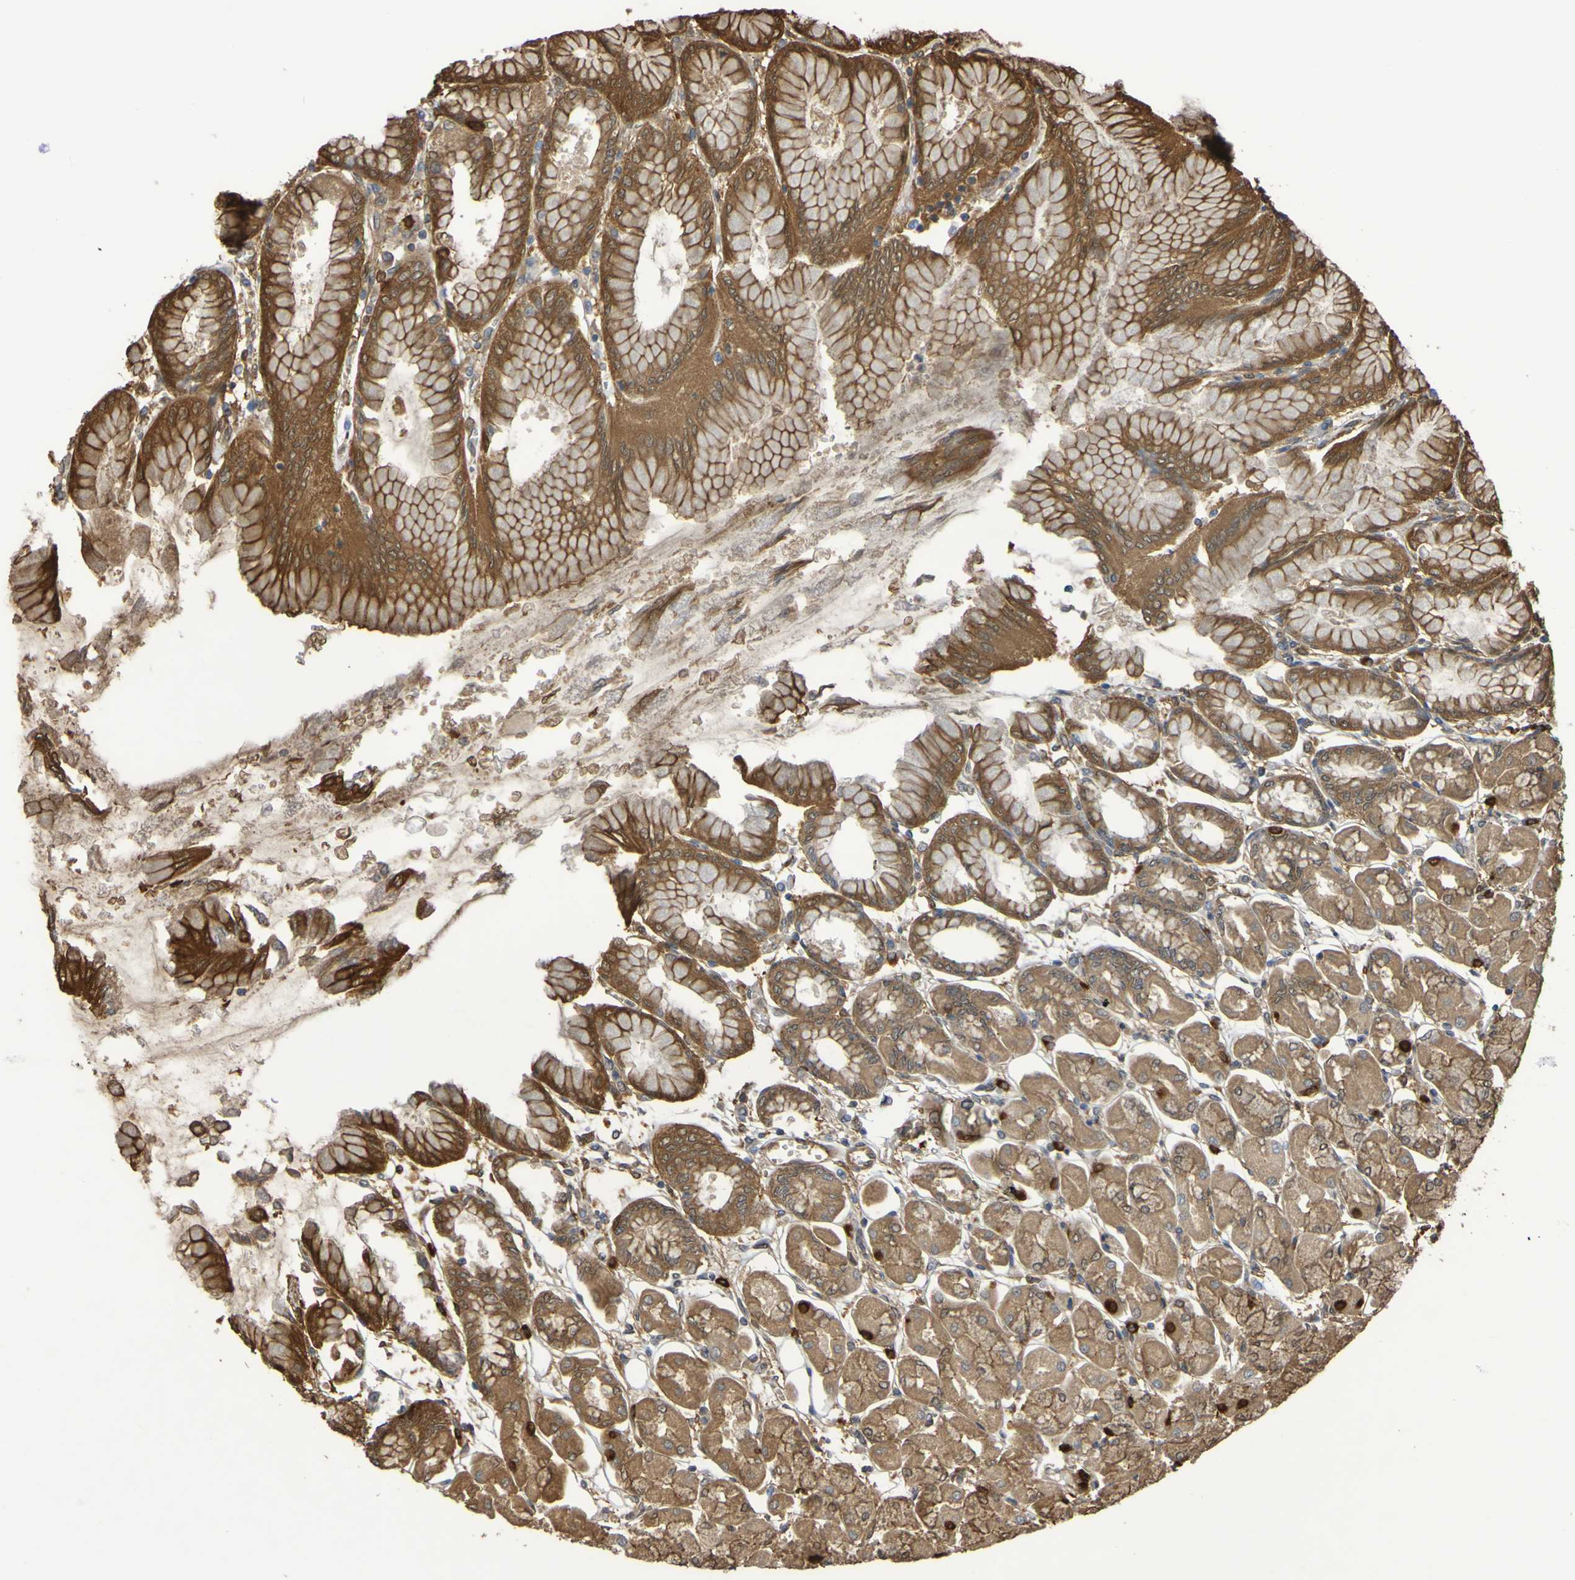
{"staining": {"intensity": "moderate", "quantity": ">75%", "location": "cytoplasmic/membranous"}, "tissue": "stomach", "cell_type": "Glandular cells", "image_type": "normal", "snomed": [{"axis": "morphology", "description": "Normal tissue, NOS"}, {"axis": "topography", "description": "Stomach, upper"}], "caption": "Protein expression analysis of normal stomach exhibits moderate cytoplasmic/membranous positivity in about >75% of glandular cells. The protein of interest is shown in brown color, while the nuclei are stained blue.", "gene": "SERPINB6", "patient": {"sex": "female", "age": 56}}